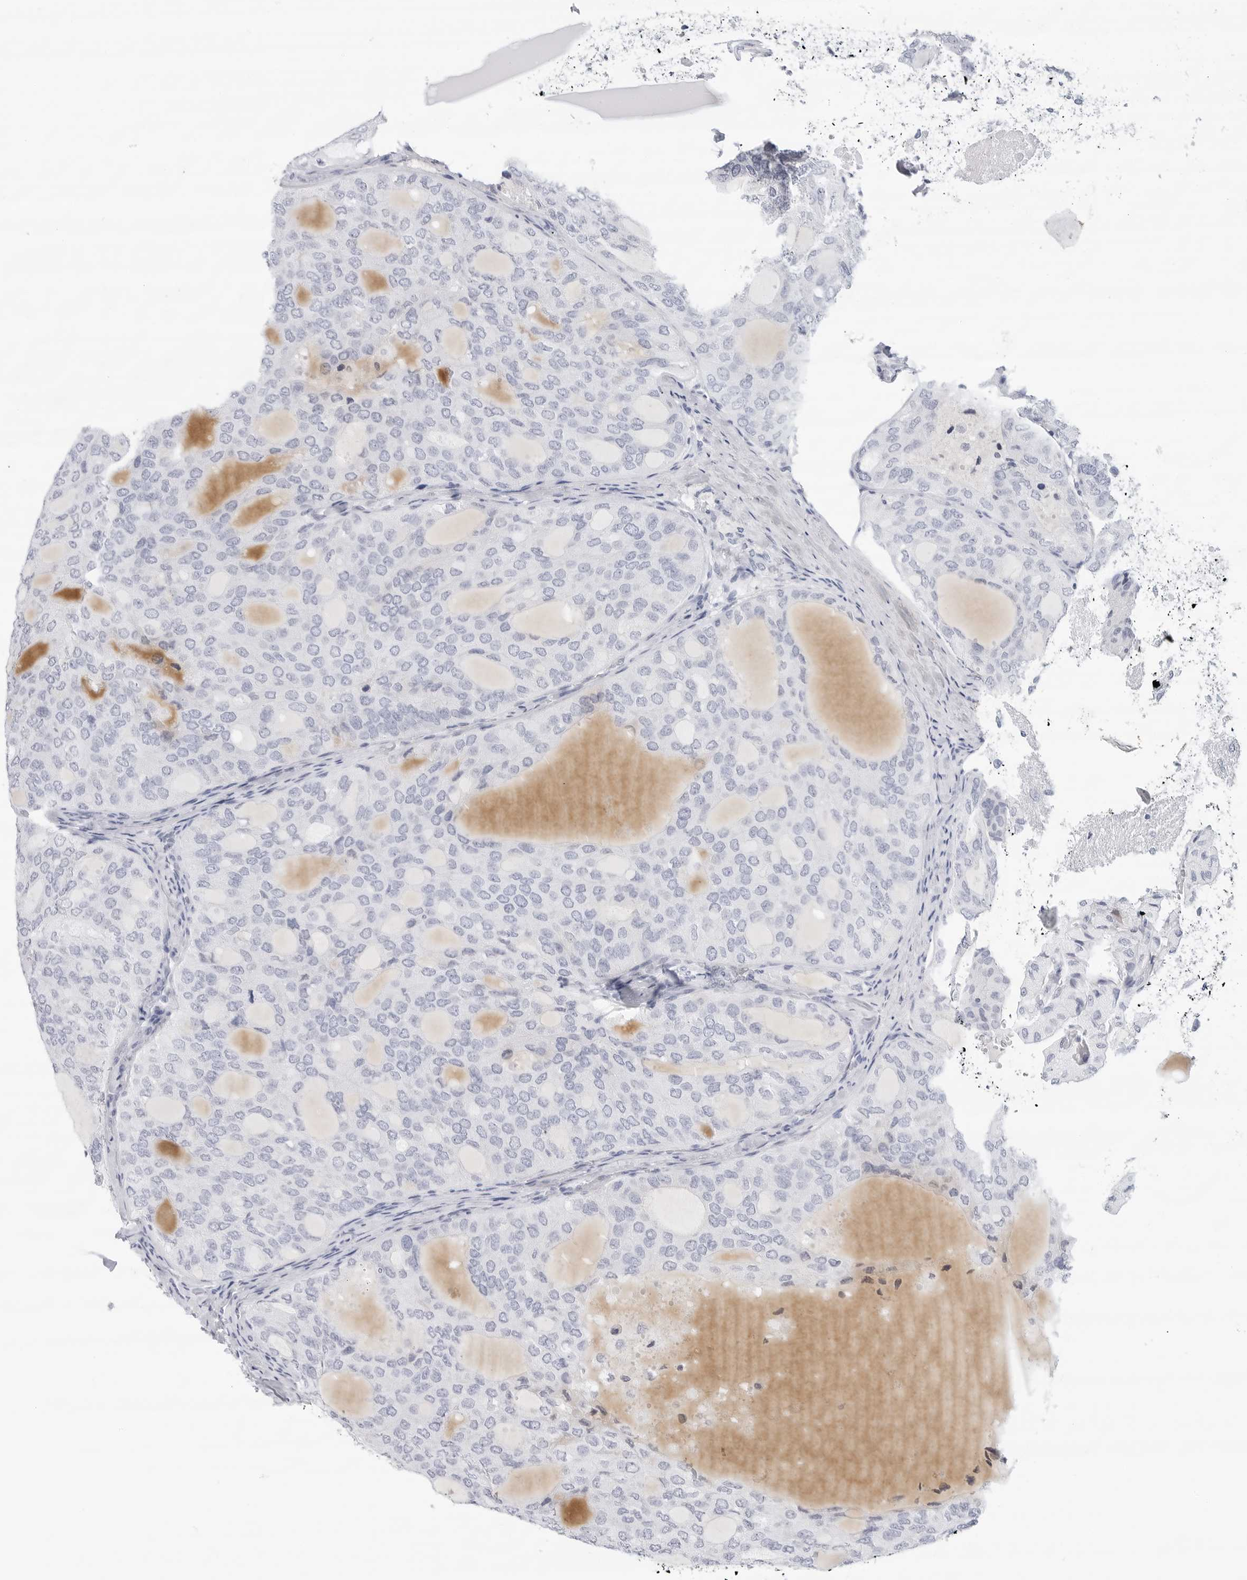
{"staining": {"intensity": "negative", "quantity": "none", "location": "none"}, "tissue": "thyroid cancer", "cell_type": "Tumor cells", "image_type": "cancer", "snomed": [{"axis": "morphology", "description": "Follicular adenoma carcinoma, NOS"}, {"axis": "topography", "description": "Thyroid gland"}], "caption": "Immunohistochemical staining of thyroid cancer (follicular adenoma carcinoma) displays no significant staining in tumor cells.", "gene": "SLC19A1", "patient": {"sex": "male", "age": 75}}